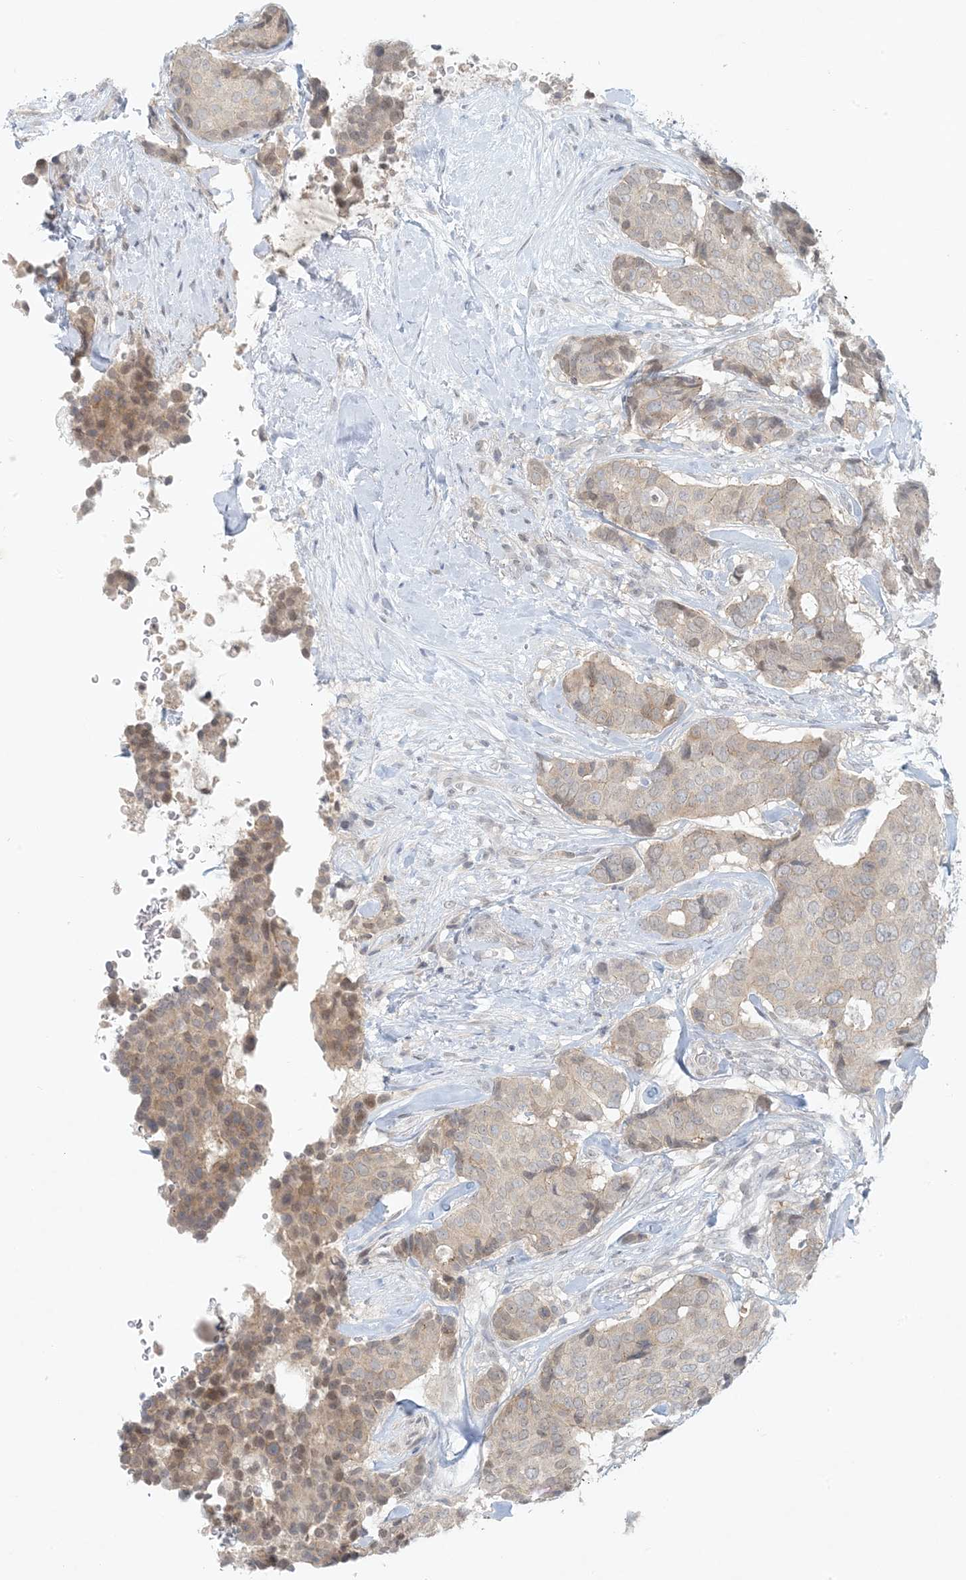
{"staining": {"intensity": "weak", "quantity": "25%-75%", "location": "cytoplasmic/membranous,nuclear"}, "tissue": "breast cancer", "cell_type": "Tumor cells", "image_type": "cancer", "snomed": [{"axis": "morphology", "description": "Duct carcinoma"}, {"axis": "topography", "description": "Breast"}], "caption": "High-magnification brightfield microscopy of breast intraductal carcinoma stained with DAB (3,3'-diaminobenzidine) (brown) and counterstained with hematoxylin (blue). tumor cells exhibit weak cytoplasmic/membranous and nuclear positivity is identified in about25%-75% of cells.", "gene": "OBI1", "patient": {"sex": "female", "age": 75}}